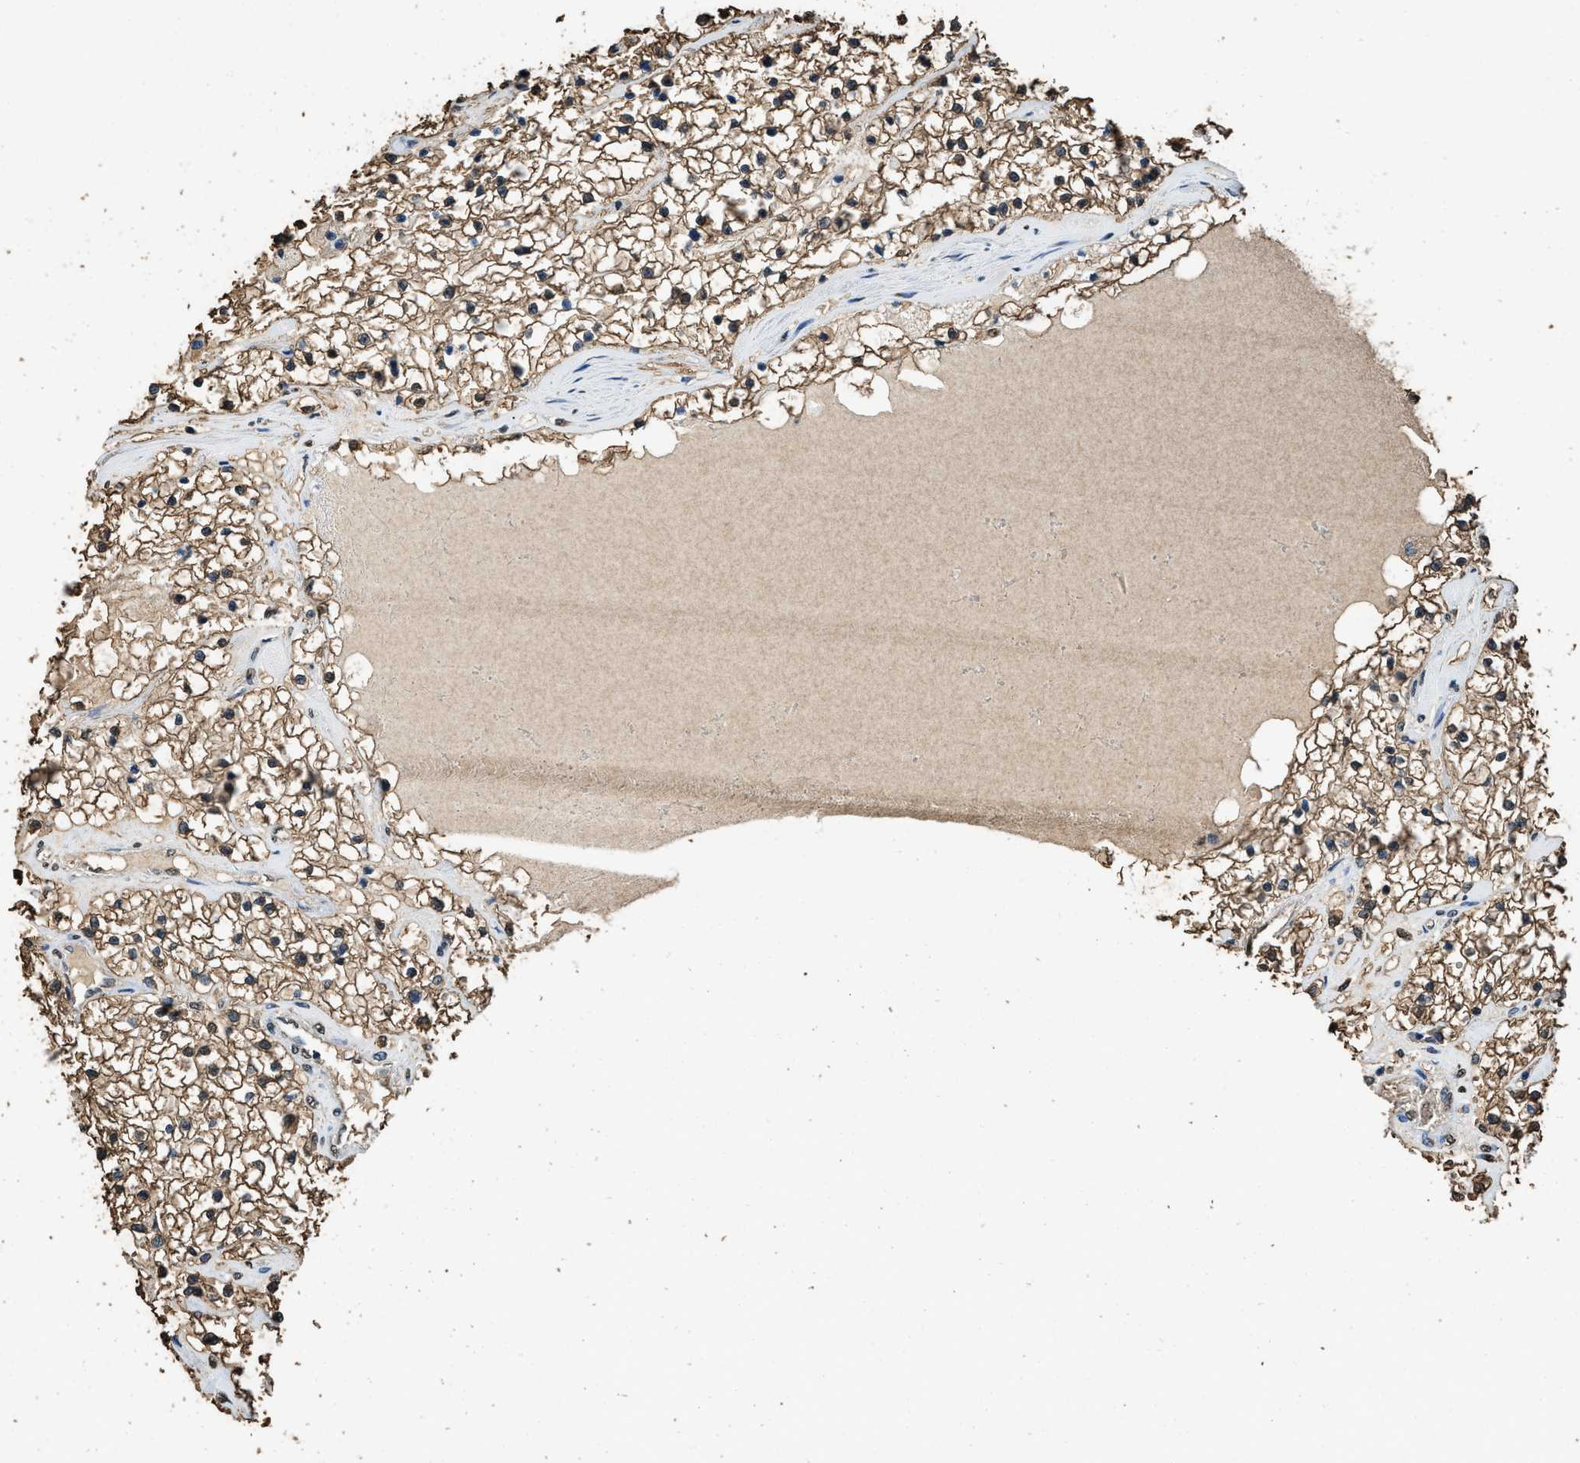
{"staining": {"intensity": "moderate", "quantity": ">75%", "location": "cytoplasmic/membranous,nuclear"}, "tissue": "renal cancer", "cell_type": "Tumor cells", "image_type": "cancer", "snomed": [{"axis": "morphology", "description": "Adenocarcinoma, NOS"}, {"axis": "topography", "description": "Kidney"}], "caption": "Moderate cytoplasmic/membranous and nuclear protein staining is identified in about >75% of tumor cells in renal adenocarcinoma.", "gene": "GAPDH", "patient": {"sex": "male", "age": 68}}